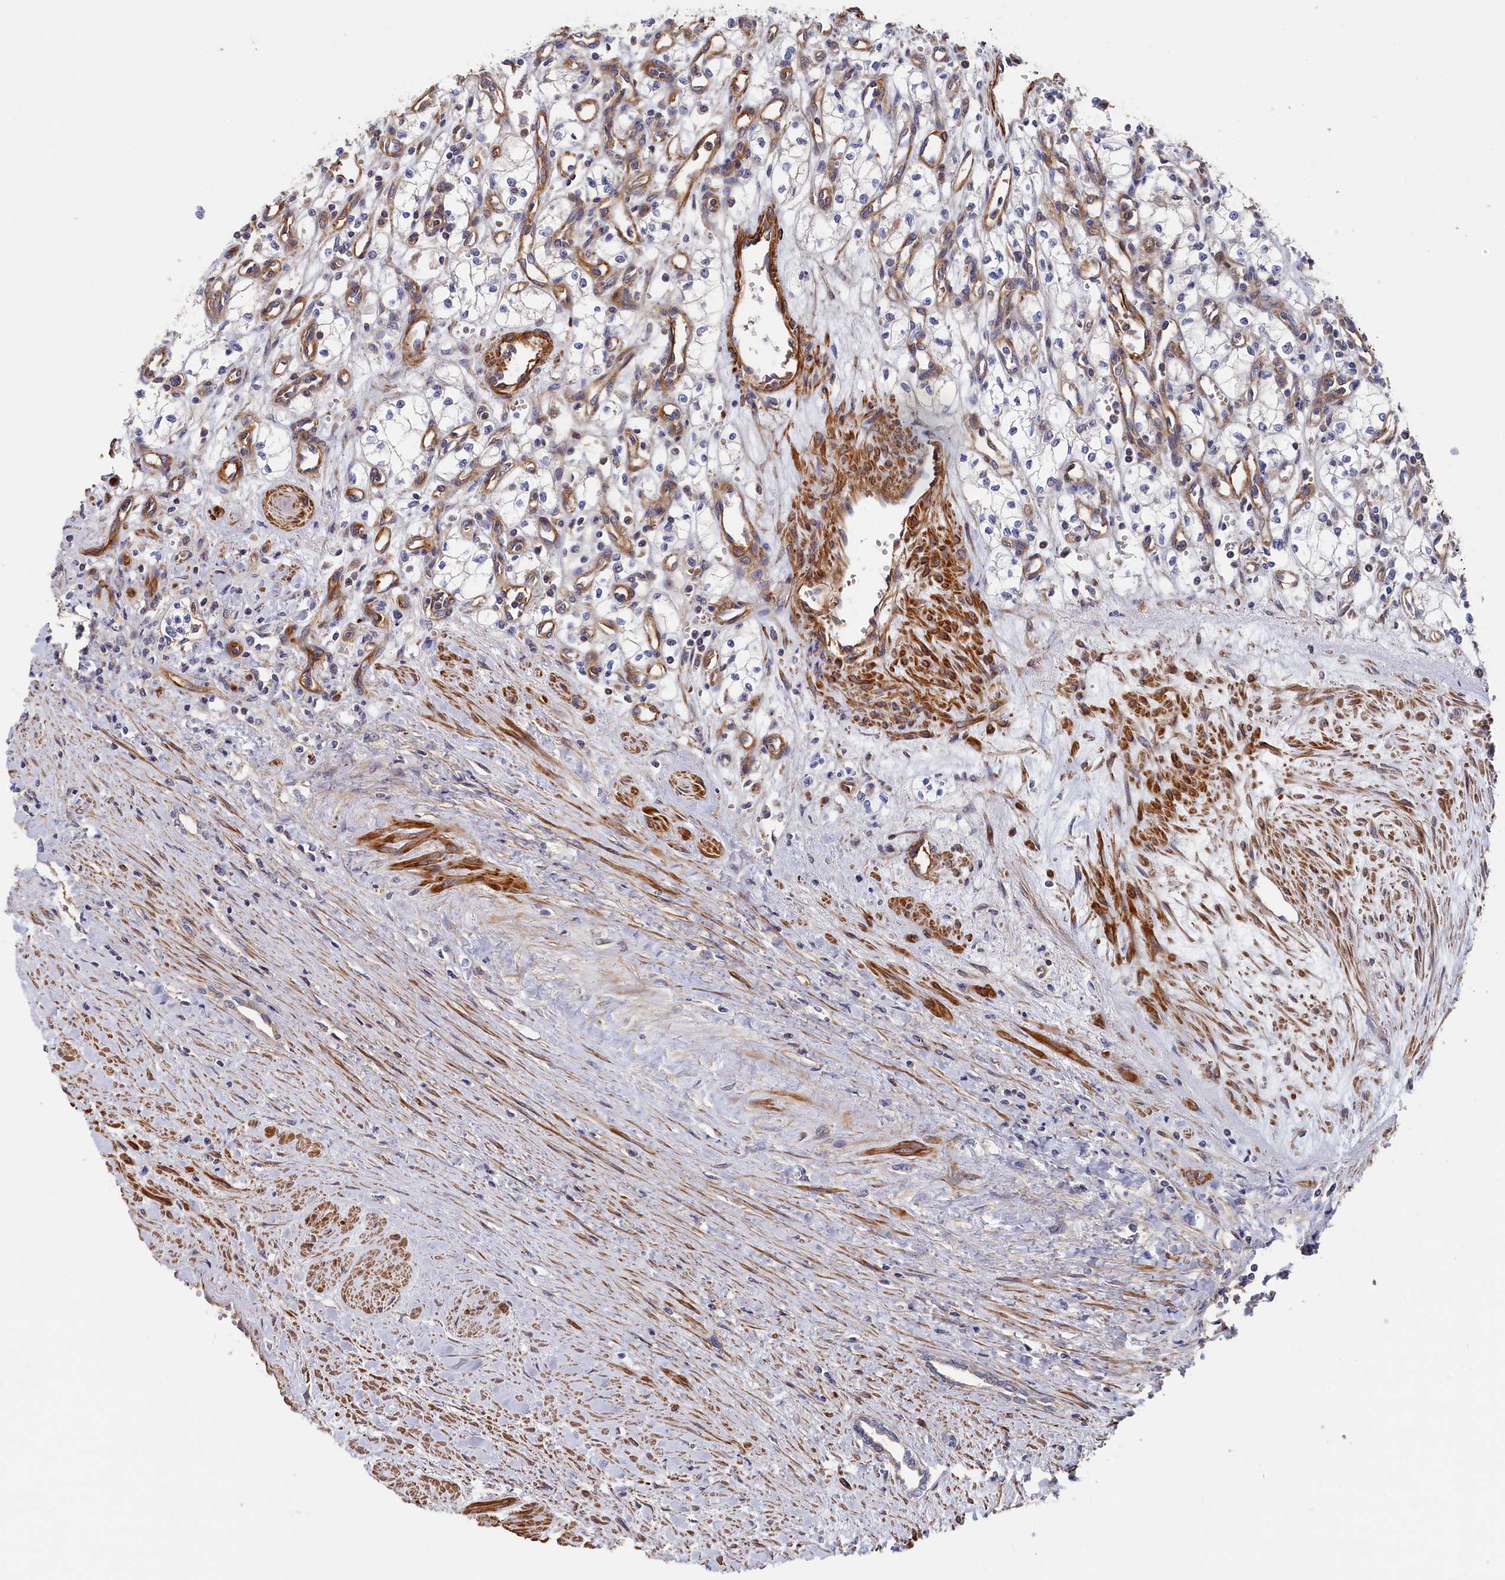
{"staining": {"intensity": "negative", "quantity": "none", "location": "none"}, "tissue": "renal cancer", "cell_type": "Tumor cells", "image_type": "cancer", "snomed": [{"axis": "morphology", "description": "Adenocarcinoma, NOS"}, {"axis": "topography", "description": "Kidney"}], "caption": "The photomicrograph exhibits no significant positivity in tumor cells of renal cancer.", "gene": "LDHD", "patient": {"sex": "male", "age": 59}}